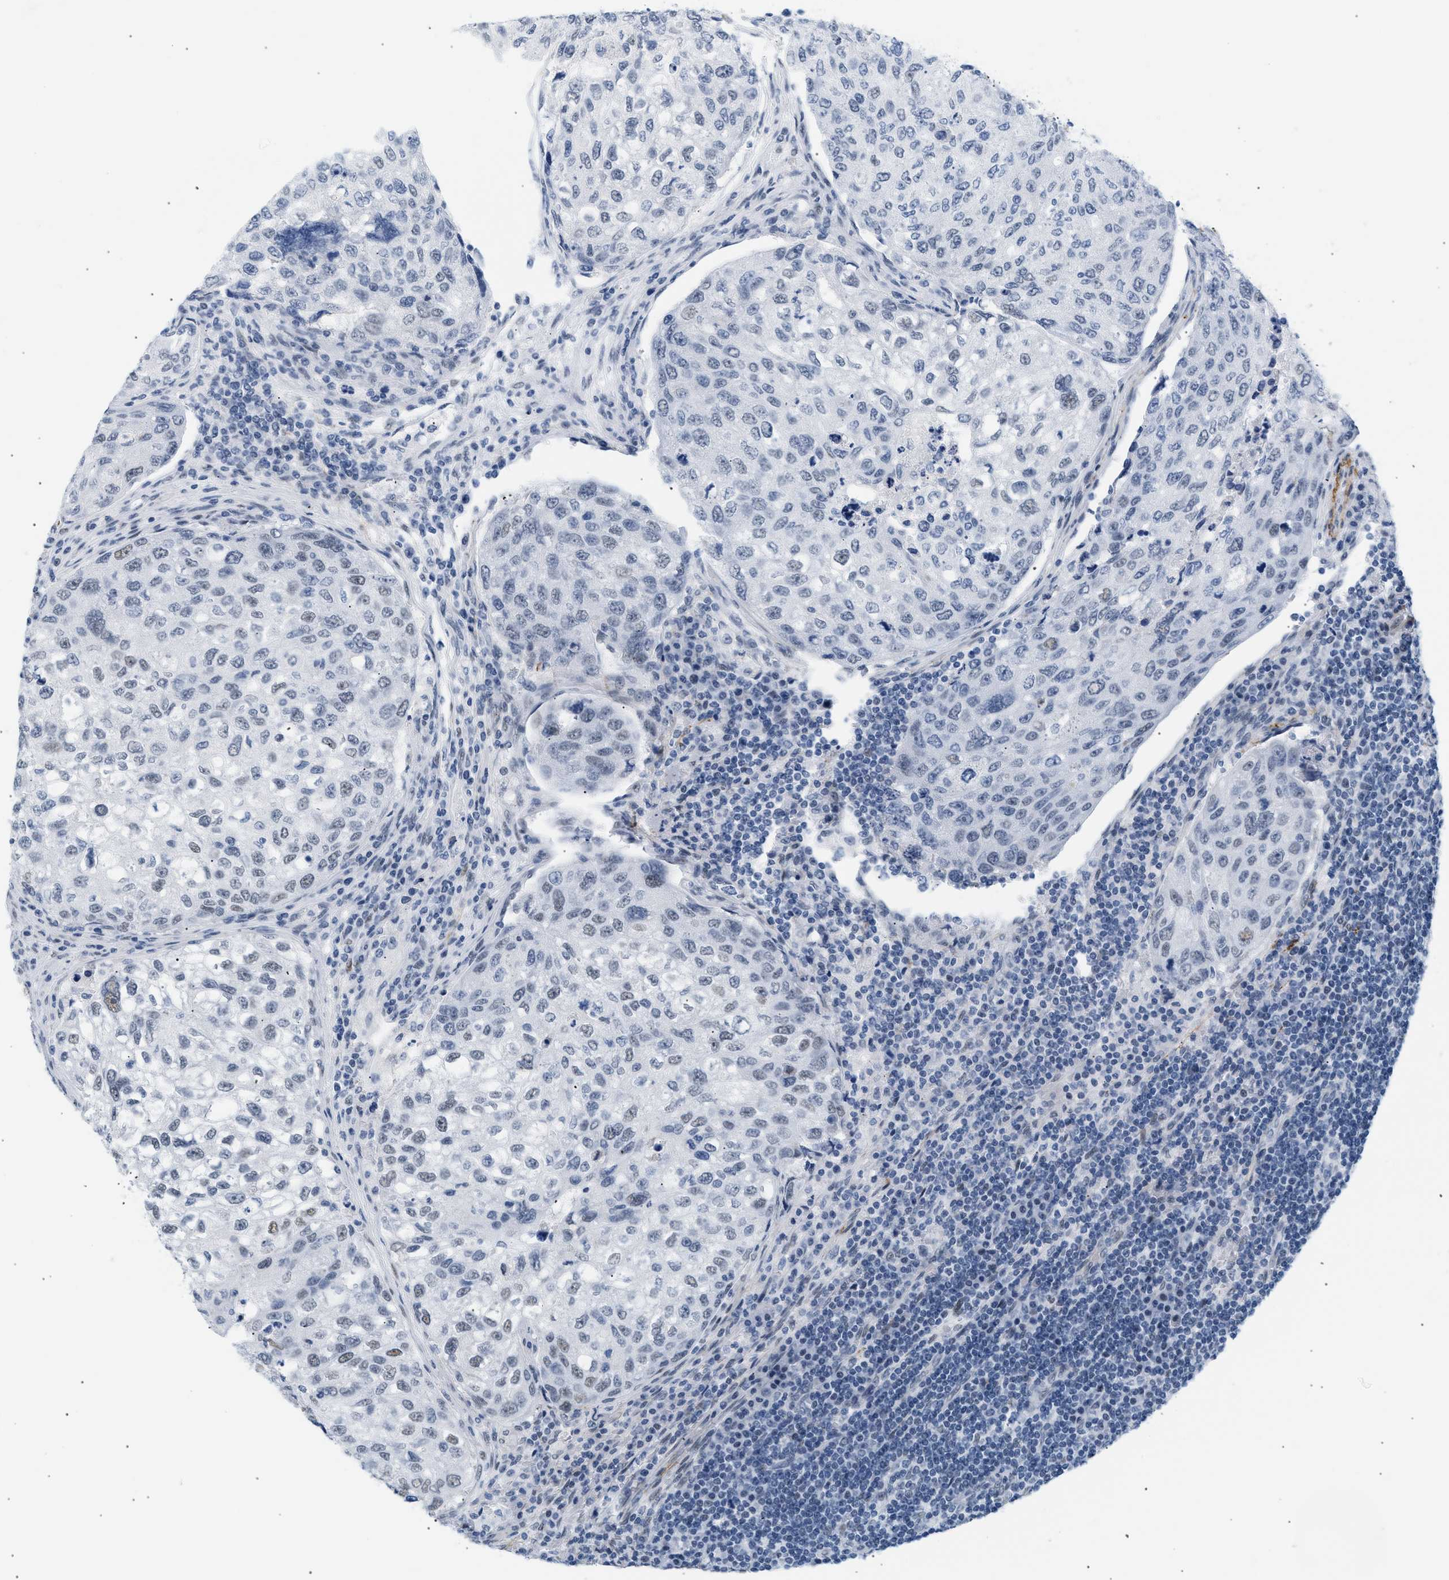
{"staining": {"intensity": "weak", "quantity": "<25%", "location": "nuclear"}, "tissue": "urothelial cancer", "cell_type": "Tumor cells", "image_type": "cancer", "snomed": [{"axis": "morphology", "description": "Urothelial carcinoma, High grade"}, {"axis": "topography", "description": "Lymph node"}, {"axis": "topography", "description": "Urinary bladder"}], "caption": "Tumor cells are negative for protein expression in human urothelial carcinoma (high-grade).", "gene": "ELN", "patient": {"sex": "male", "age": 51}}